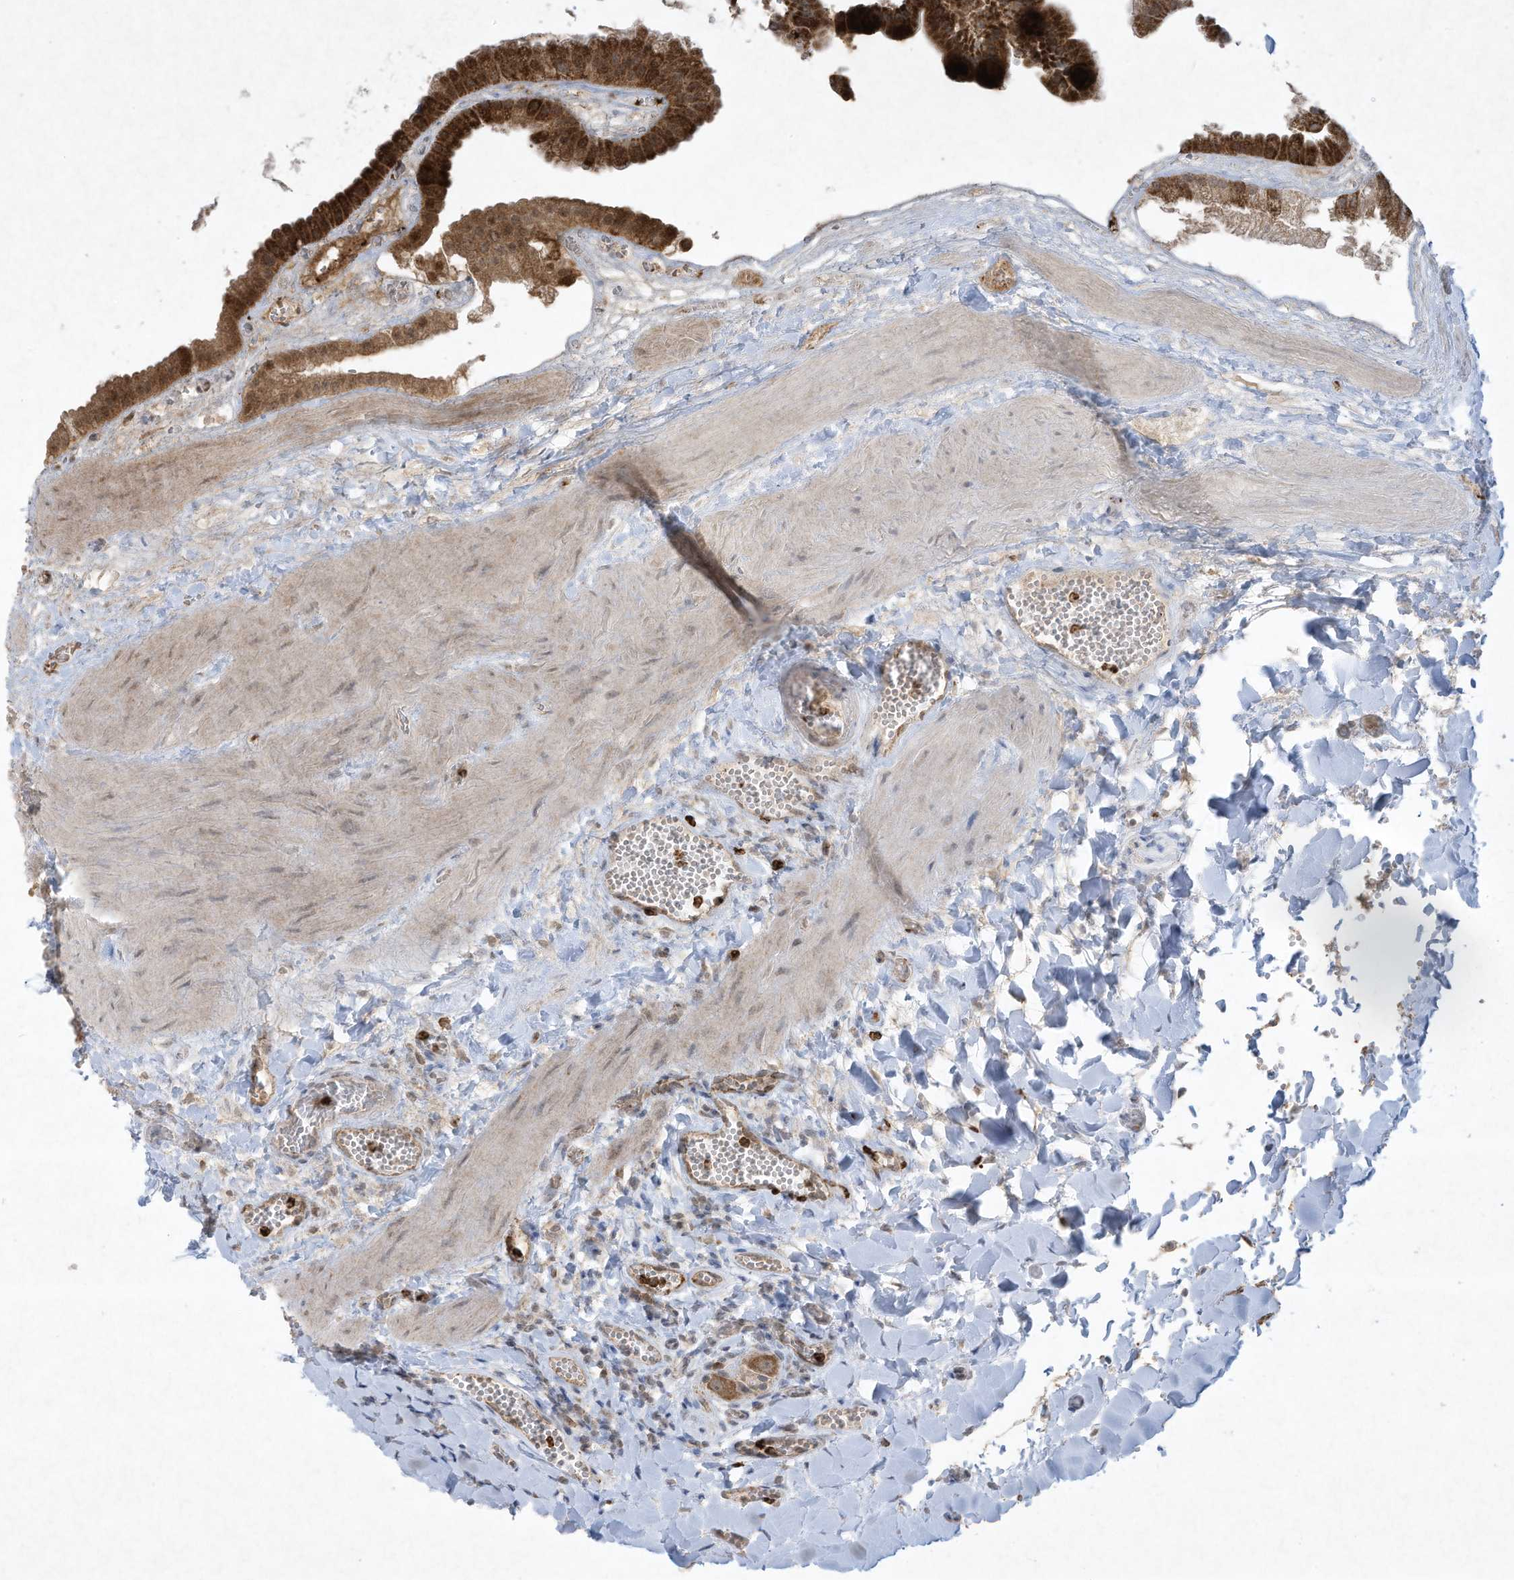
{"staining": {"intensity": "strong", "quantity": ">75%", "location": "cytoplasmic/membranous"}, "tissue": "gallbladder", "cell_type": "Glandular cells", "image_type": "normal", "snomed": [{"axis": "morphology", "description": "Normal tissue, NOS"}, {"axis": "topography", "description": "Gallbladder"}], "caption": "Approximately >75% of glandular cells in normal gallbladder demonstrate strong cytoplasmic/membranous protein staining as visualized by brown immunohistochemical staining.", "gene": "CHRNA4", "patient": {"sex": "male", "age": 55}}